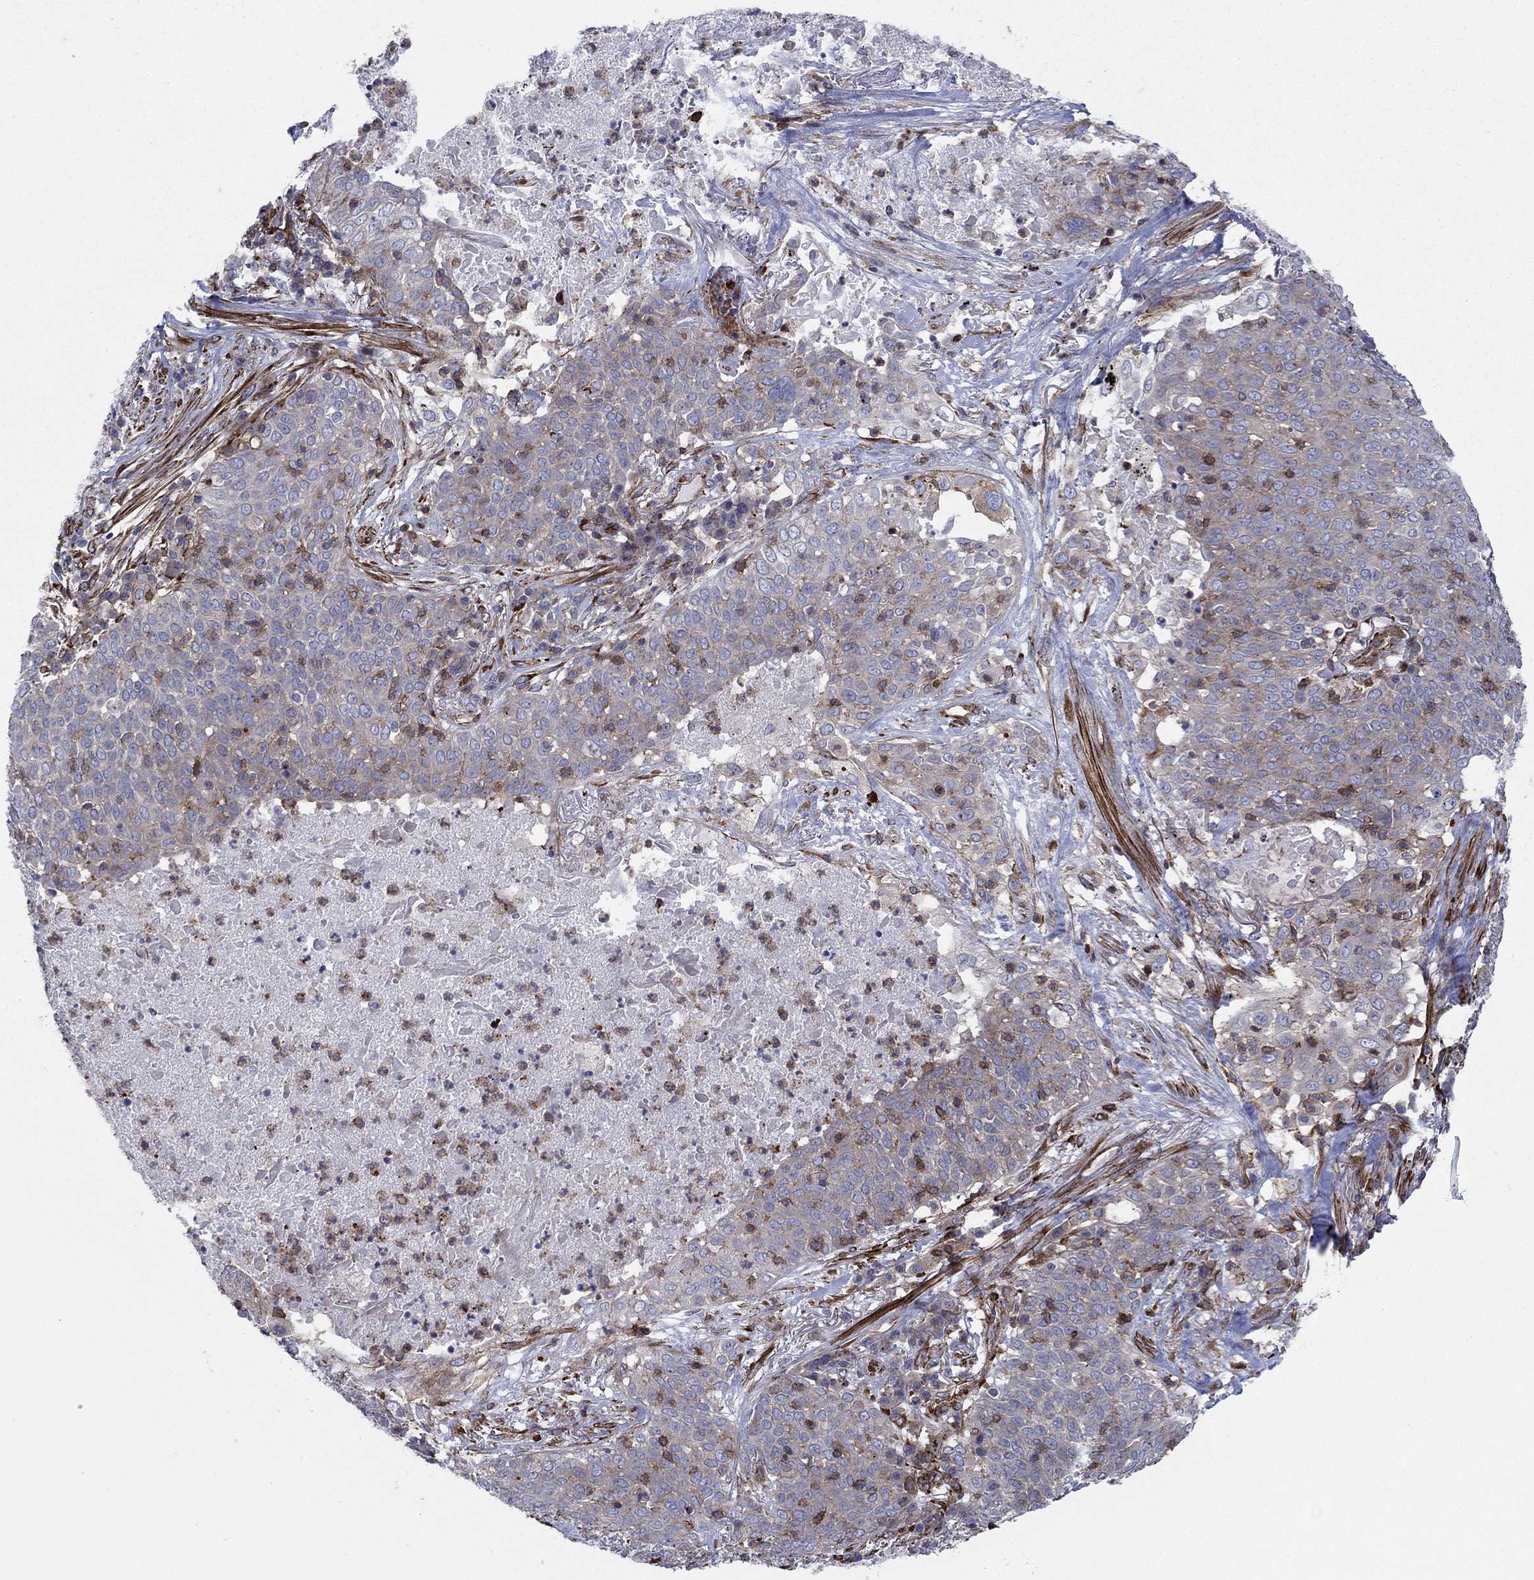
{"staining": {"intensity": "strong", "quantity": "<25%", "location": "cytoplasmic/membranous"}, "tissue": "lung cancer", "cell_type": "Tumor cells", "image_type": "cancer", "snomed": [{"axis": "morphology", "description": "Squamous cell carcinoma, NOS"}, {"axis": "topography", "description": "Lung"}], "caption": "High-power microscopy captured an immunohistochemistry (IHC) image of lung squamous cell carcinoma, revealing strong cytoplasmic/membranous expression in about <25% of tumor cells.", "gene": "PAG1", "patient": {"sex": "male", "age": 82}}